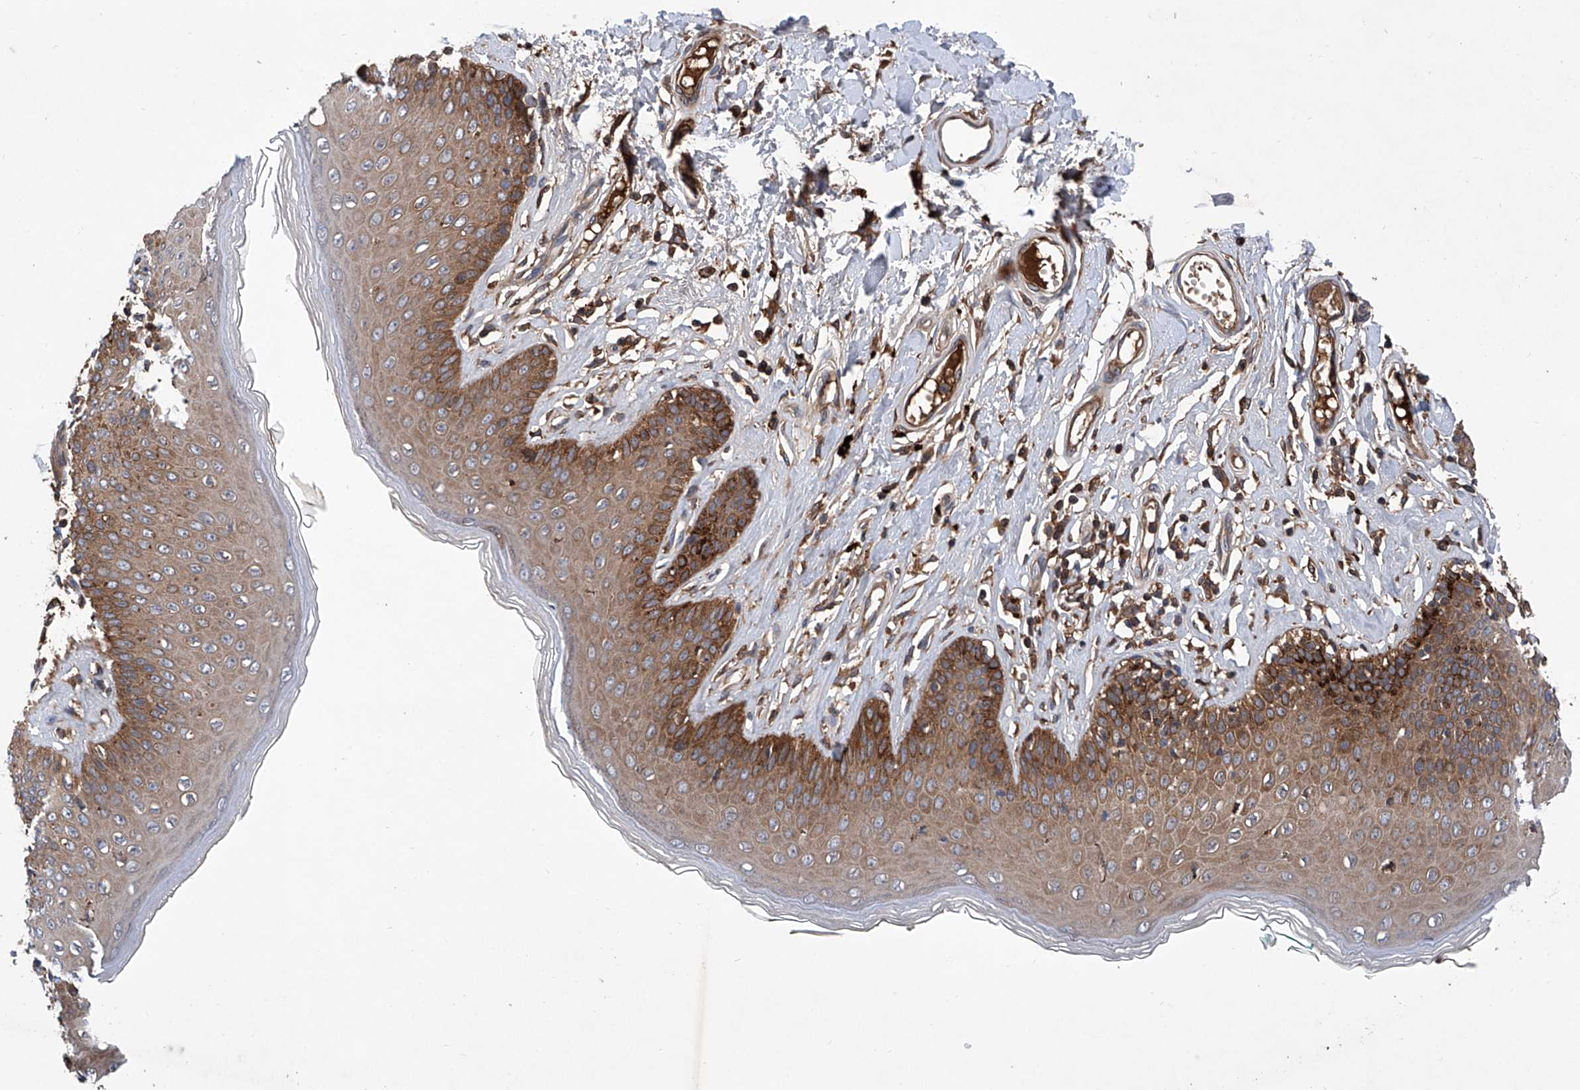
{"staining": {"intensity": "strong", "quantity": ">75%", "location": "cytoplasmic/membranous"}, "tissue": "skin", "cell_type": "Epidermal cells", "image_type": "normal", "snomed": [{"axis": "morphology", "description": "Normal tissue, NOS"}, {"axis": "morphology", "description": "Squamous cell carcinoma, NOS"}, {"axis": "topography", "description": "Vulva"}], "caption": "A high amount of strong cytoplasmic/membranous positivity is present in about >75% of epidermal cells in unremarkable skin. The protein is shown in brown color, while the nuclei are stained blue.", "gene": "ASCC3", "patient": {"sex": "female", "age": 85}}